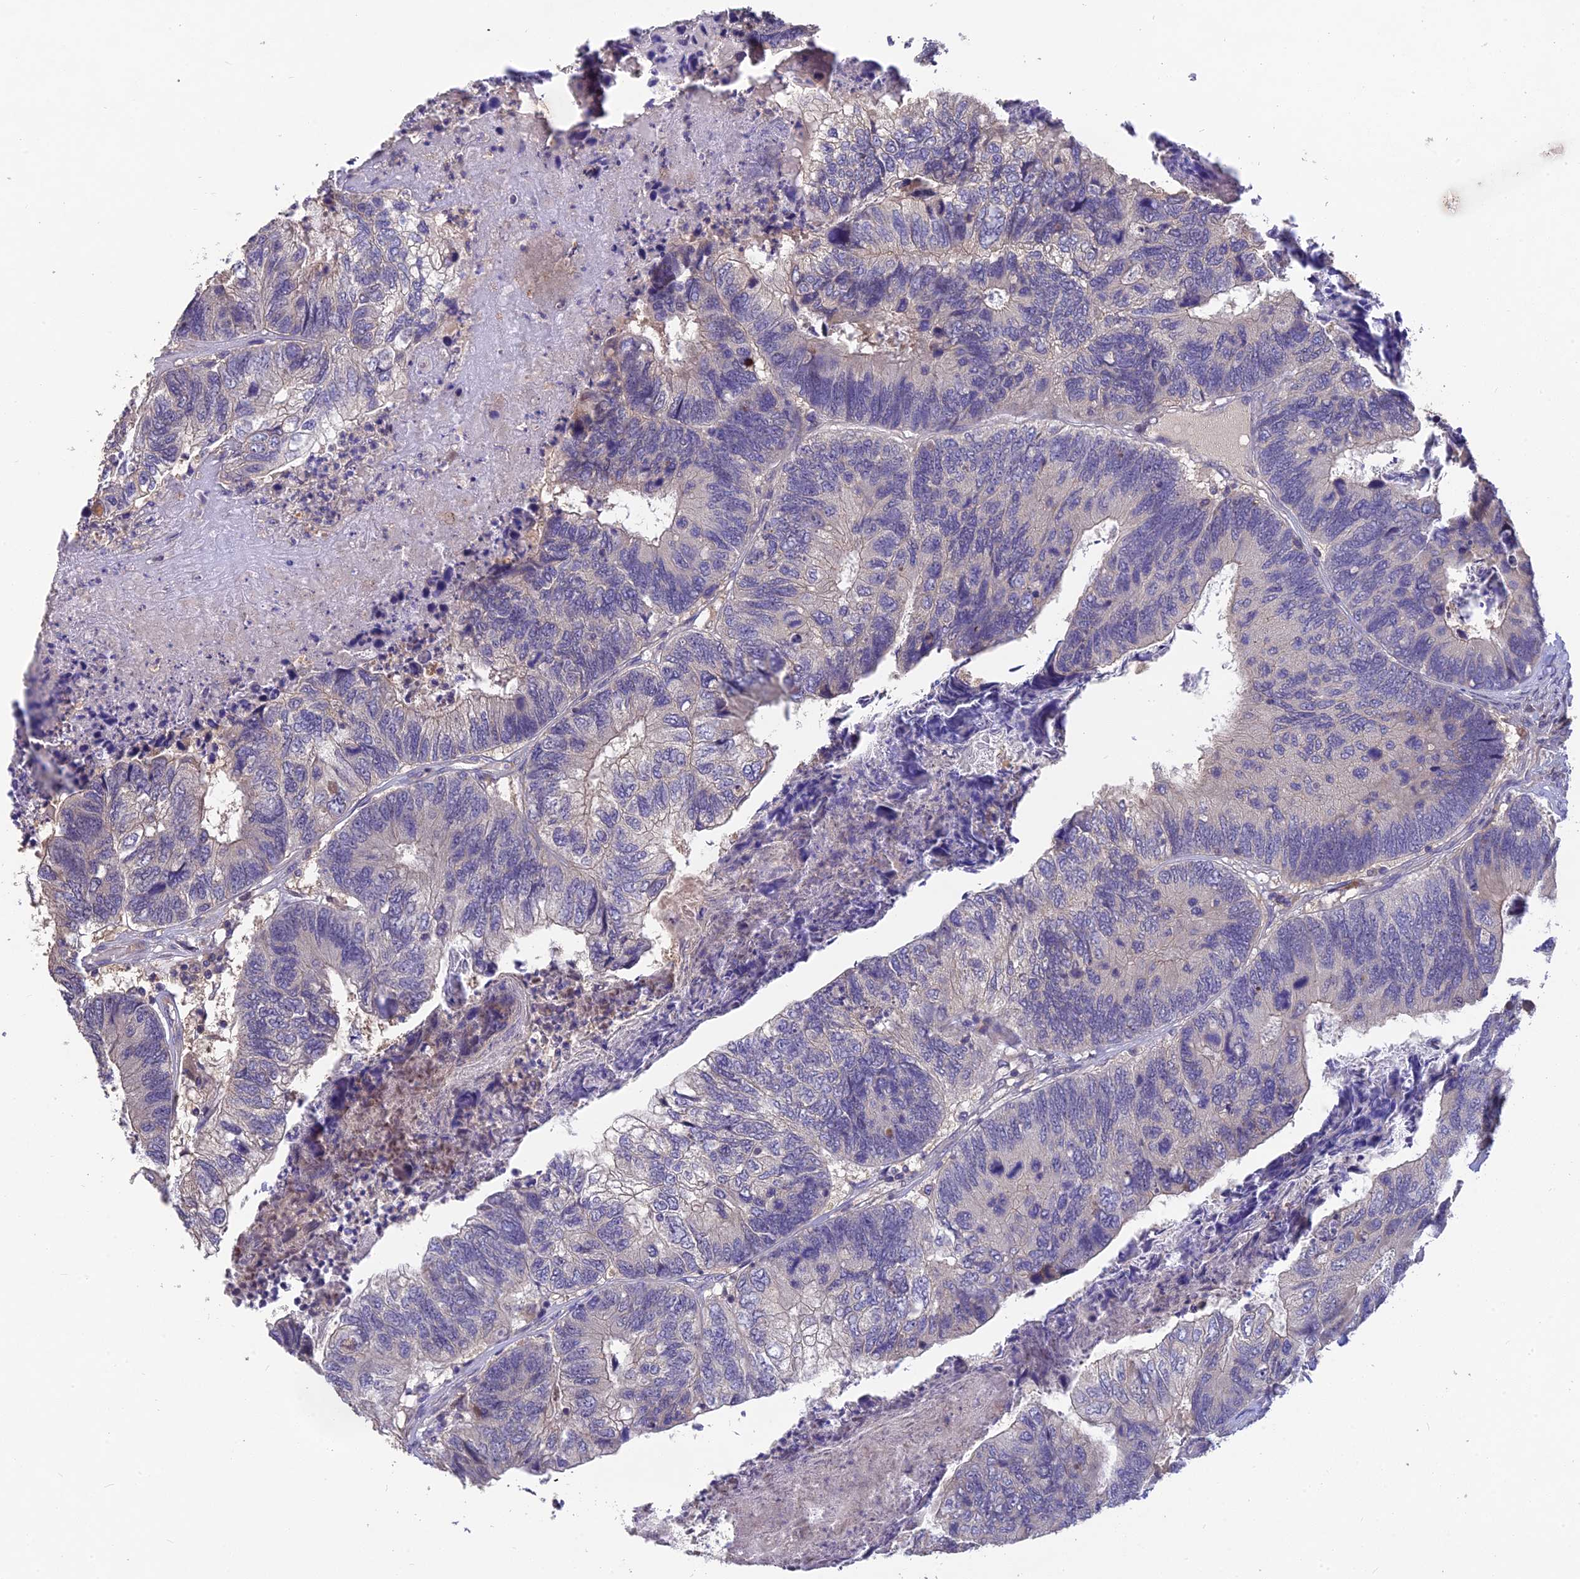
{"staining": {"intensity": "negative", "quantity": "none", "location": "none"}, "tissue": "colorectal cancer", "cell_type": "Tumor cells", "image_type": "cancer", "snomed": [{"axis": "morphology", "description": "Adenocarcinoma, NOS"}, {"axis": "topography", "description": "Colon"}], "caption": "The immunohistochemistry (IHC) histopathology image has no significant expression in tumor cells of colorectal cancer tissue.", "gene": "DENND5B", "patient": {"sex": "female", "age": 67}}